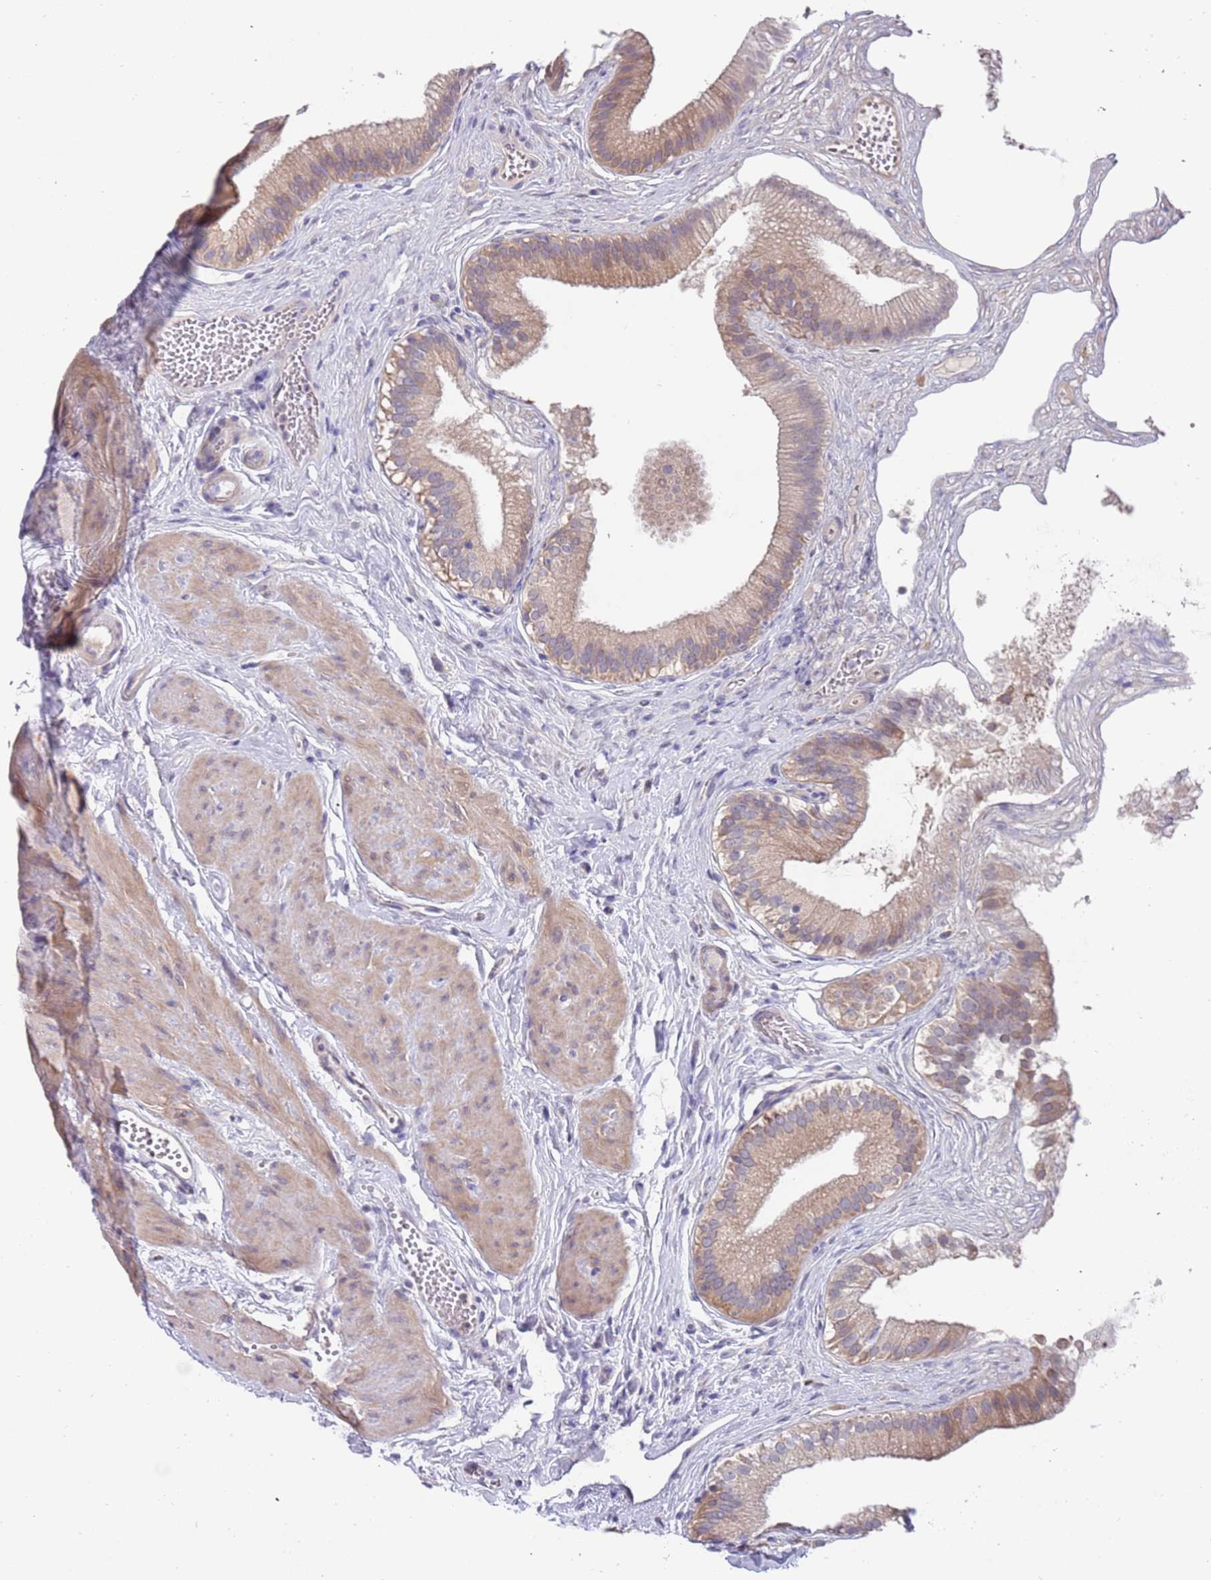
{"staining": {"intensity": "weak", "quantity": "25%-75%", "location": "cytoplasmic/membranous"}, "tissue": "gallbladder", "cell_type": "Glandular cells", "image_type": "normal", "snomed": [{"axis": "morphology", "description": "Normal tissue, NOS"}, {"axis": "topography", "description": "Gallbladder"}], "caption": "Protein staining of benign gallbladder shows weak cytoplasmic/membranous staining in approximately 25%-75% of glandular cells.", "gene": "ZNF746", "patient": {"sex": "female", "age": 54}}